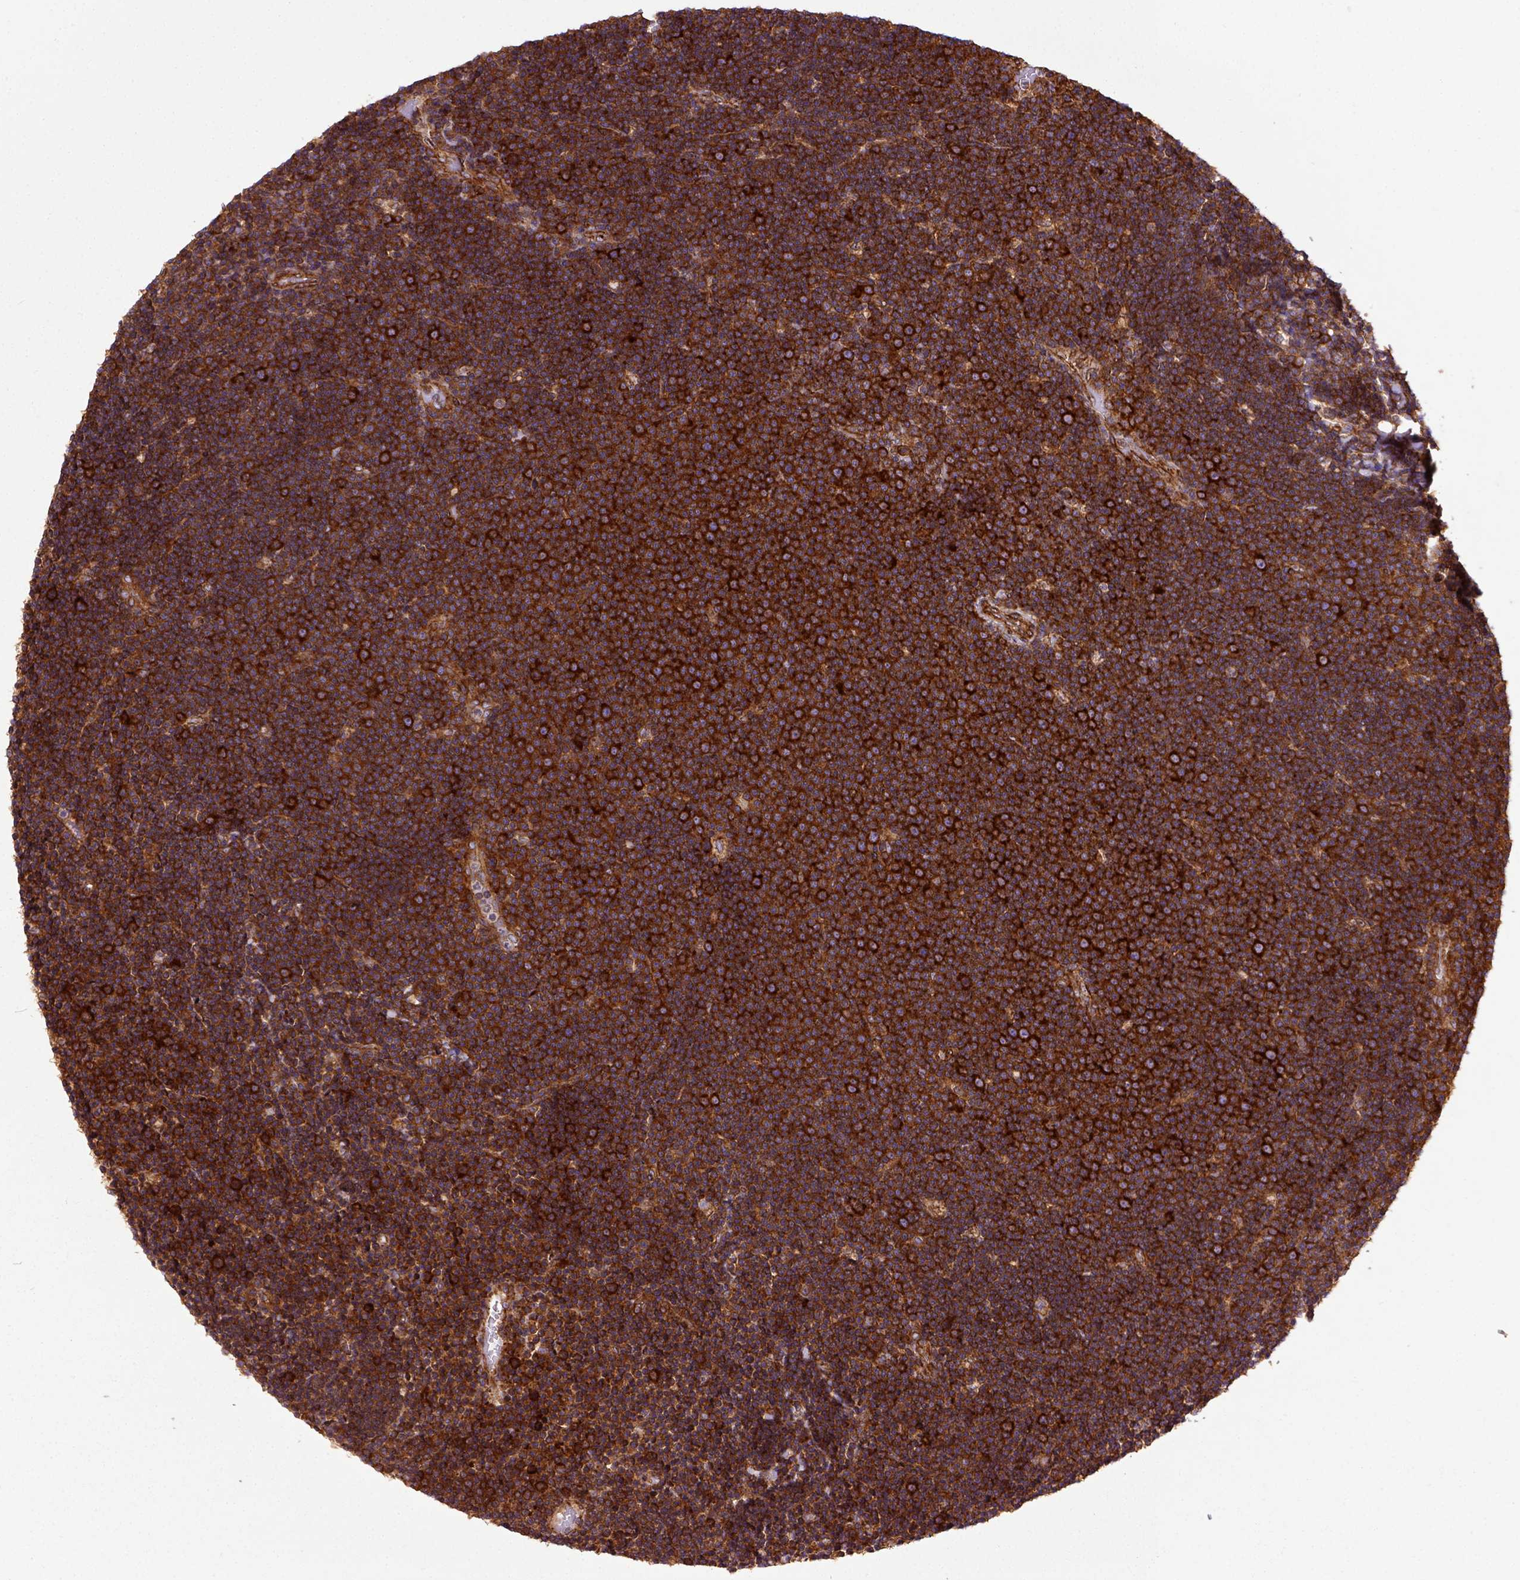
{"staining": {"intensity": "strong", "quantity": ">75%", "location": "cytoplasmic/membranous"}, "tissue": "lymphoma", "cell_type": "Tumor cells", "image_type": "cancer", "snomed": [{"axis": "morphology", "description": "Malignant lymphoma, non-Hodgkin's type, Low grade"}, {"axis": "topography", "description": "Brain"}], "caption": "A micrograph of lymphoma stained for a protein reveals strong cytoplasmic/membranous brown staining in tumor cells.", "gene": "CAPRIN1", "patient": {"sex": "female", "age": 66}}